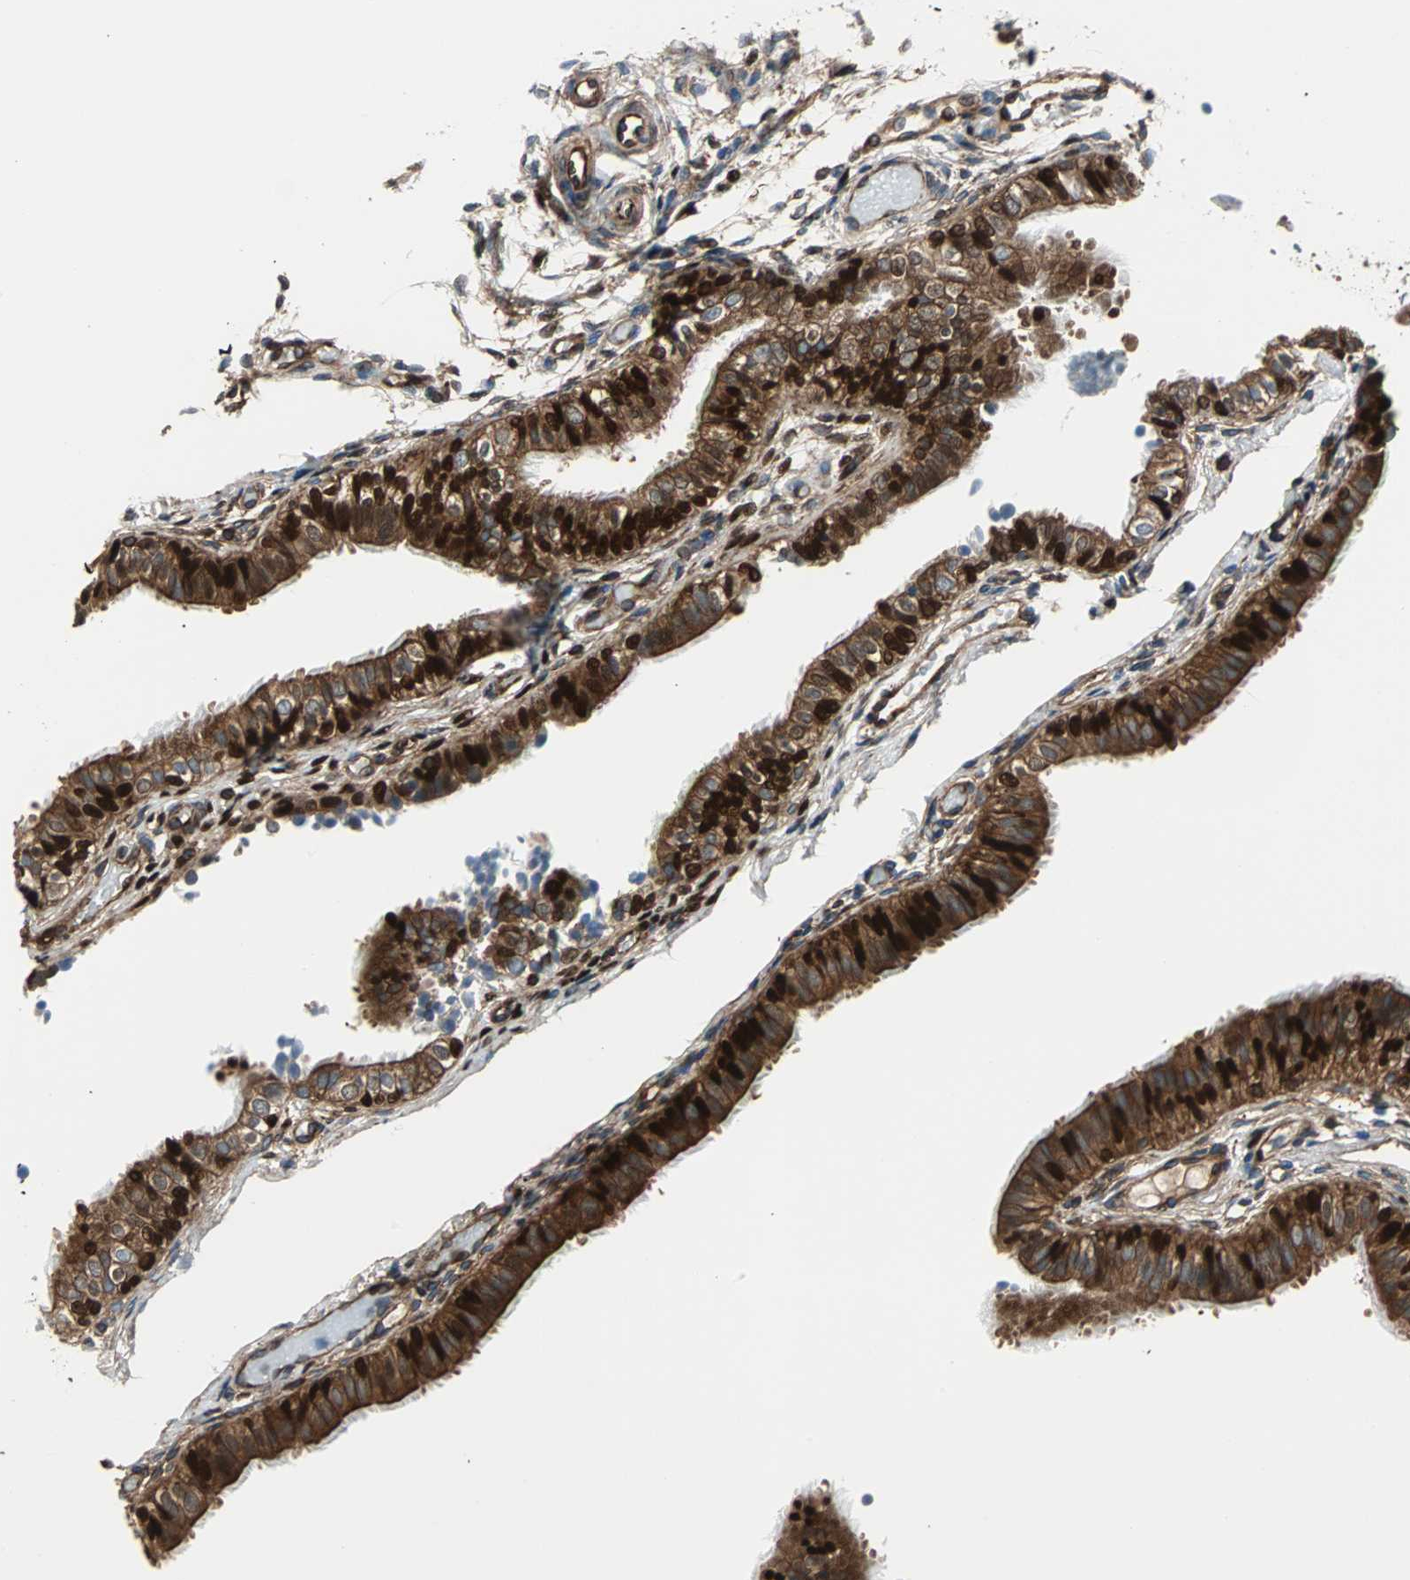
{"staining": {"intensity": "strong", "quantity": ">75%", "location": "cytoplasmic/membranous"}, "tissue": "fallopian tube", "cell_type": "Glandular cells", "image_type": "normal", "snomed": [{"axis": "morphology", "description": "Normal tissue, NOS"}, {"axis": "morphology", "description": "Dermoid, NOS"}, {"axis": "topography", "description": "Fallopian tube"}], "caption": "DAB (3,3'-diaminobenzidine) immunohistochemical staining of benign fallopian tube reveals strong cytoplasmic/membranous protein positivity in about >75% of glandular cells.", "gene": "RELA", "patient": {"sex": "female", "age": 33}}